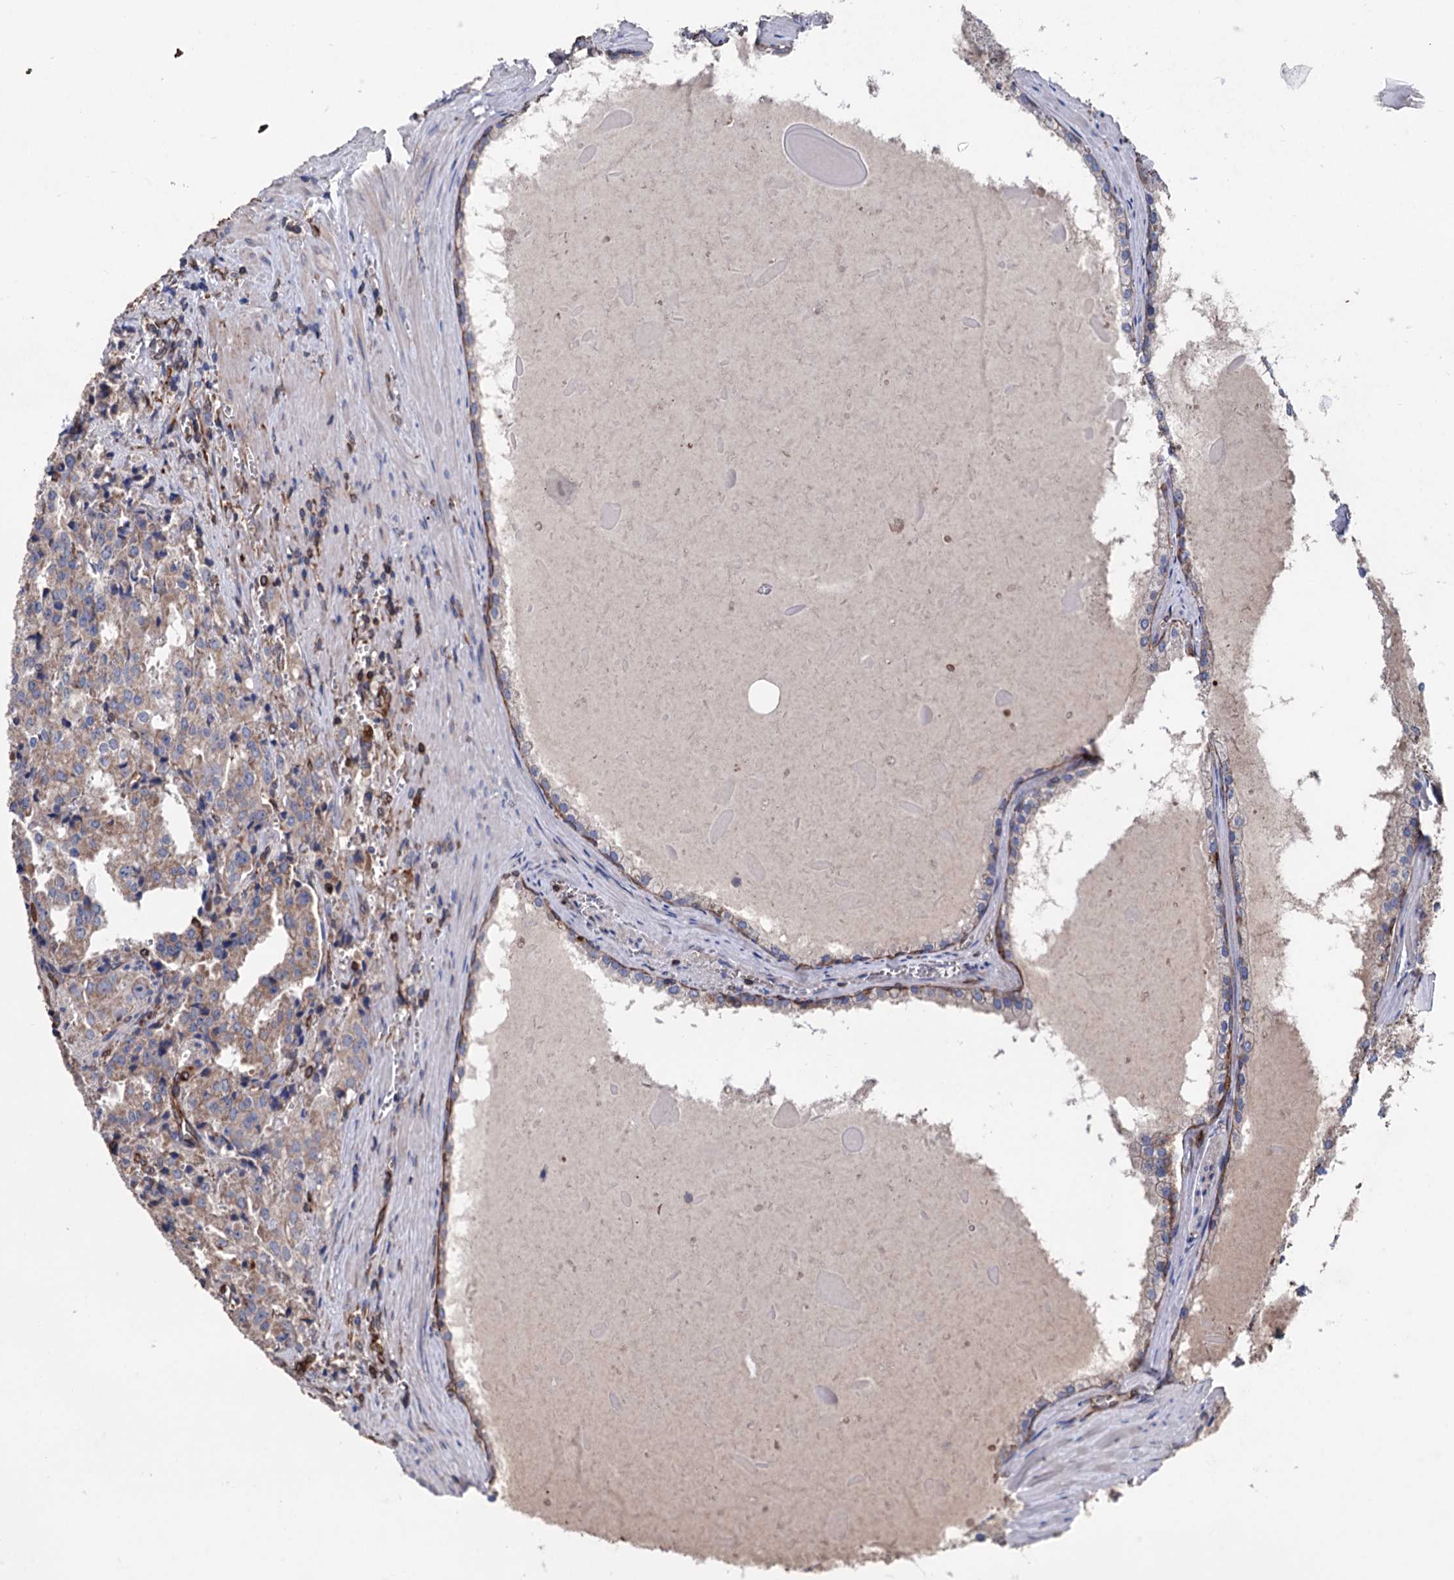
{"staining": {"intensity": "weak", "quantity": "25%-75%", "location": "cytoplasmic/membranous"}, "tissue": "prostate cancer", "cell_type": "Tumor cells", "image_type": "cancer", "snomed": [{"axis": "morphology", "description": "Adenocarcinoma, High grade"}, {"axis": "topography", "description": "Prostate"}], "caption": "A high-resolution image shows IHC staining of high-grade adenocarcinoma (prostate), which shows weak cytoplasmic/membranous expression in approximately 25%-75% of tumor cells.", "gene": "STING1", "patient": {"sex": "male", "age": 68}}